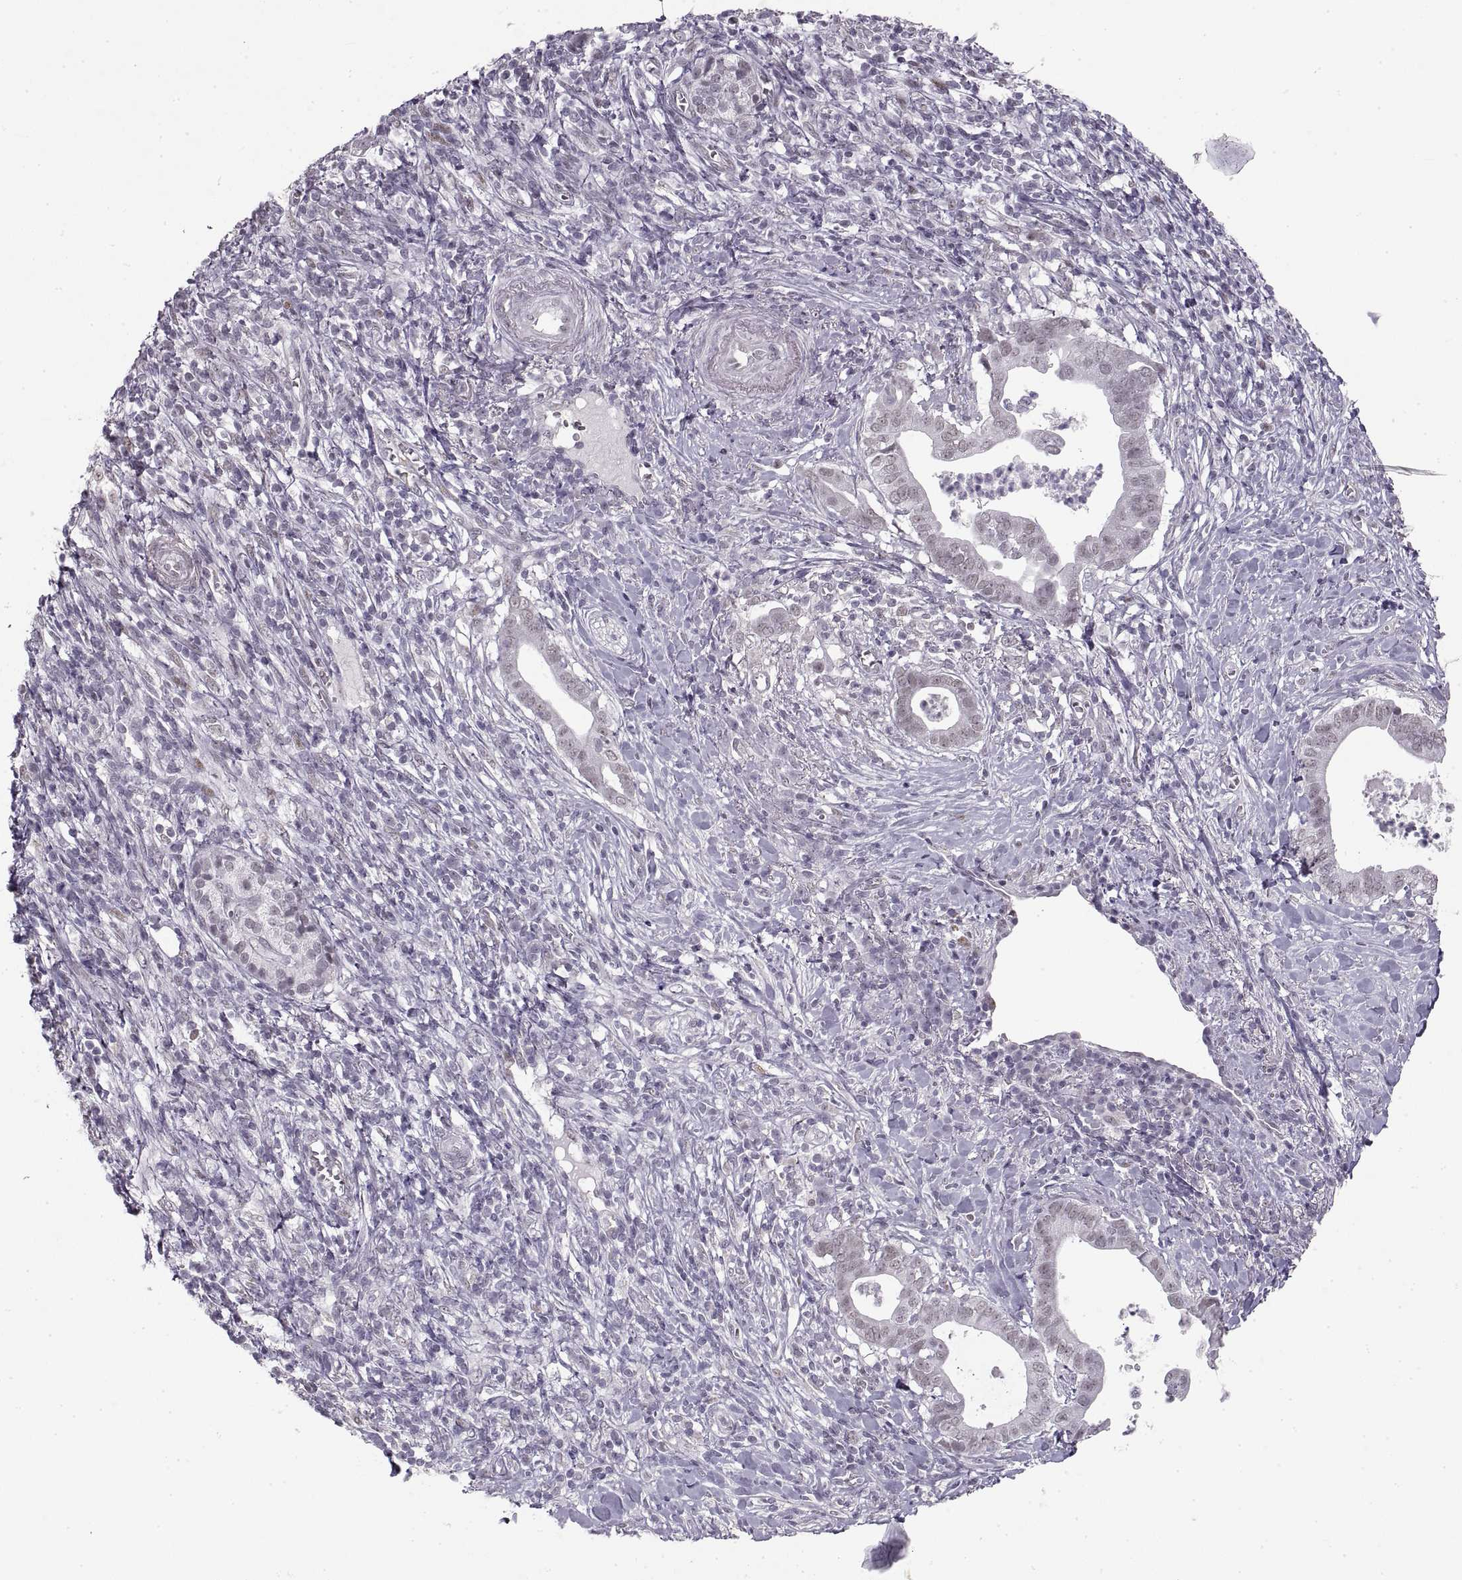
{"staining": {"intensity": "negative", "quantity": "none", "location": "none"}, "tissue": "pancreatic cancer", "cell_type": "Tumor cells", "image_type": "cancer", "snomed": [{"axis": "morphology", "description": "Adenocarcinoma, NOS"}, {"axis": "topography", "description": "Pancreas"}], "caption": "The IHC micrograph has no significant staining in tumor cells of pancreatic cancer (adenocarcinoma) tissue.", "gene": "NANOS3", "patient": {"sex": "male", "age": 61}}